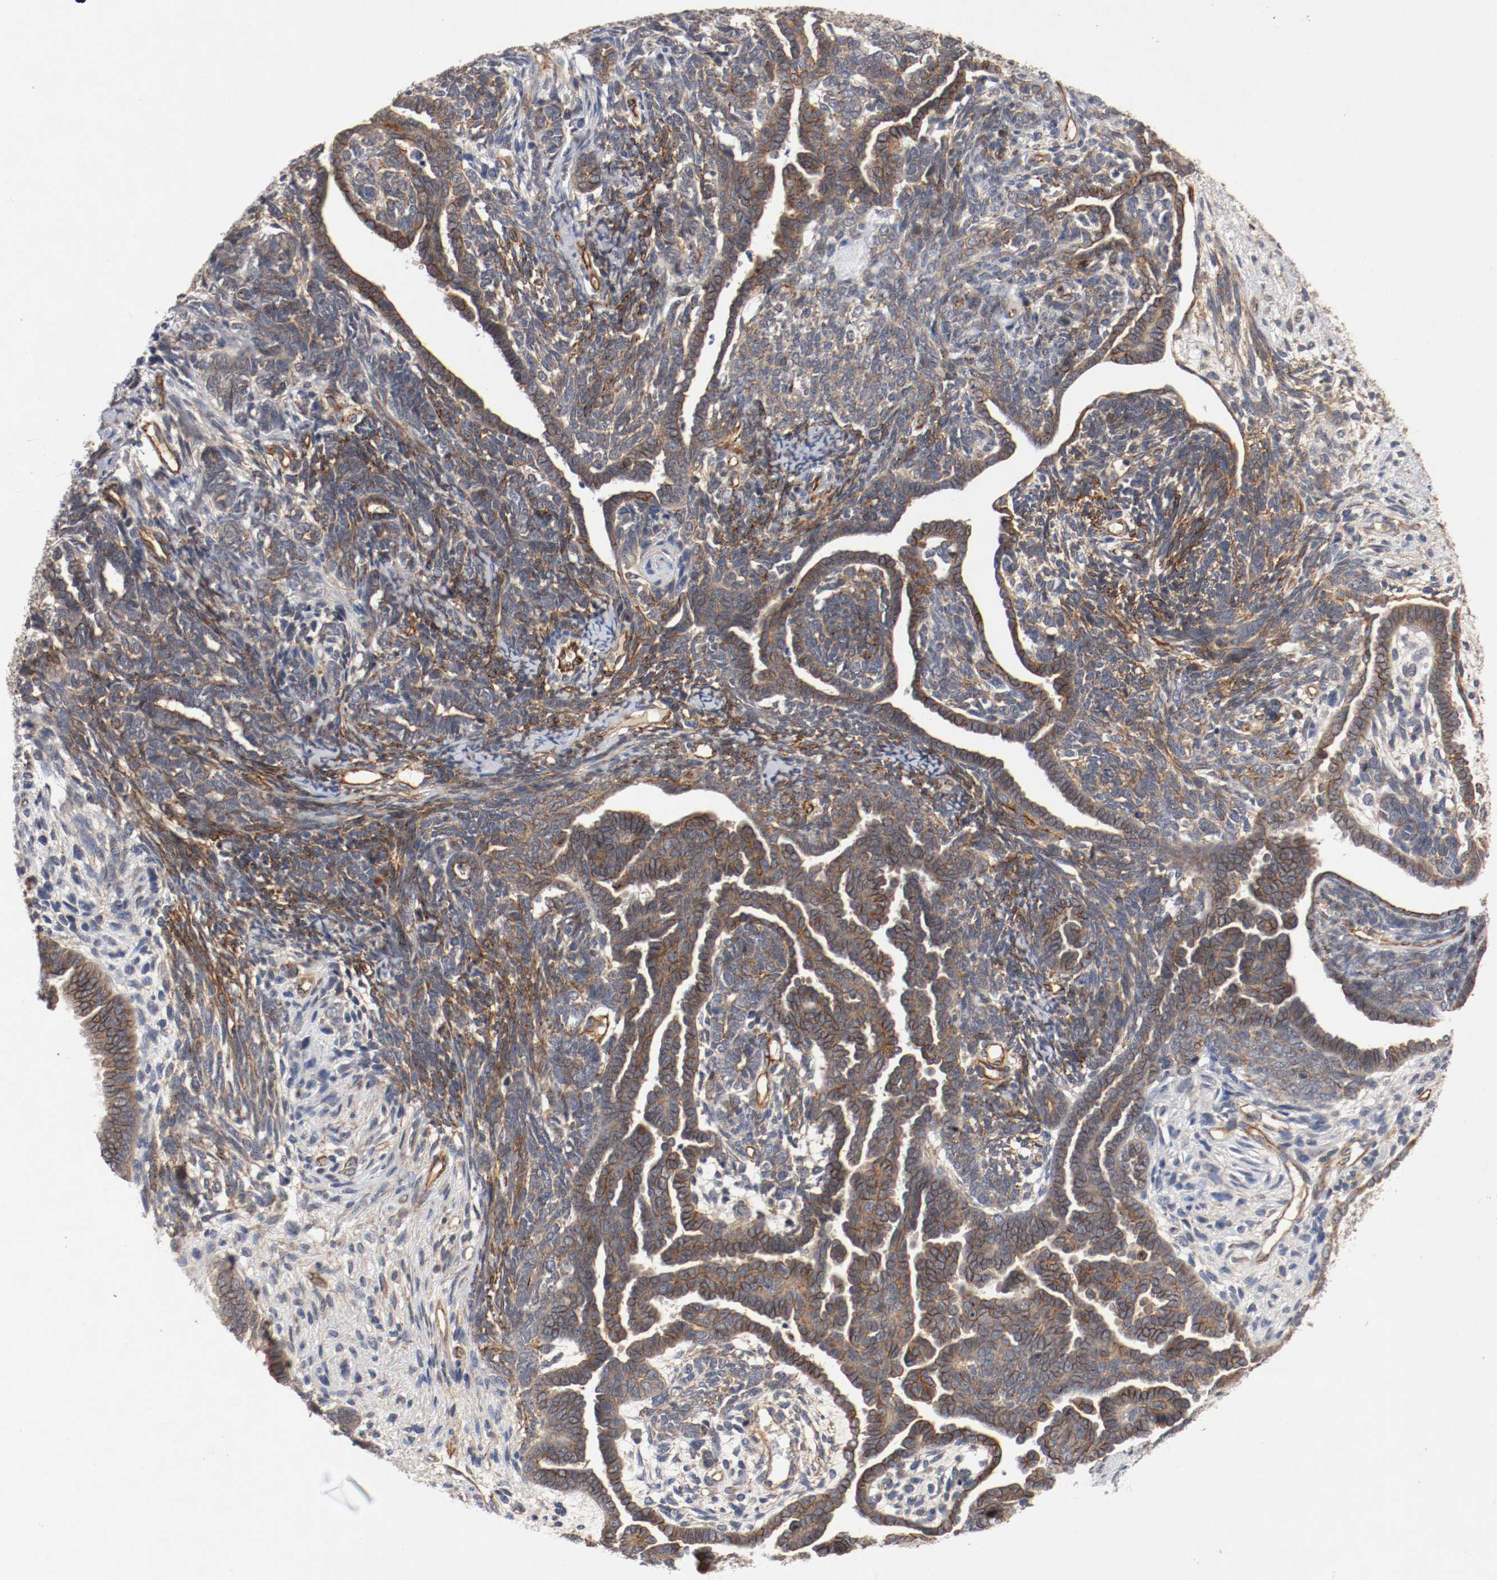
{"staining": {"intensity": "moderate", "quantity": ">75%", "location": "cytoplasmic/membranous"}, "tissue": "endometrial cancer", "cell_type": "Tumor cells", "image_type": "cancer", "snomed": [{"axis": "morphology", "description": "Neoplasm, malignant, NOS"}, {"axis": "topography", "description": "Endometrium"}], "caption": "This photomicrograph exhibits neoplasm (malignant) (endometrial) stained with IHC to label a protein in brown. The cytoplasmic/membranous of tumor cells show moderate positivity for the protein. Nuclei are counter-stained blue.", "gene": "TYK2", "patient": {"sex": "female", "age": 74}}